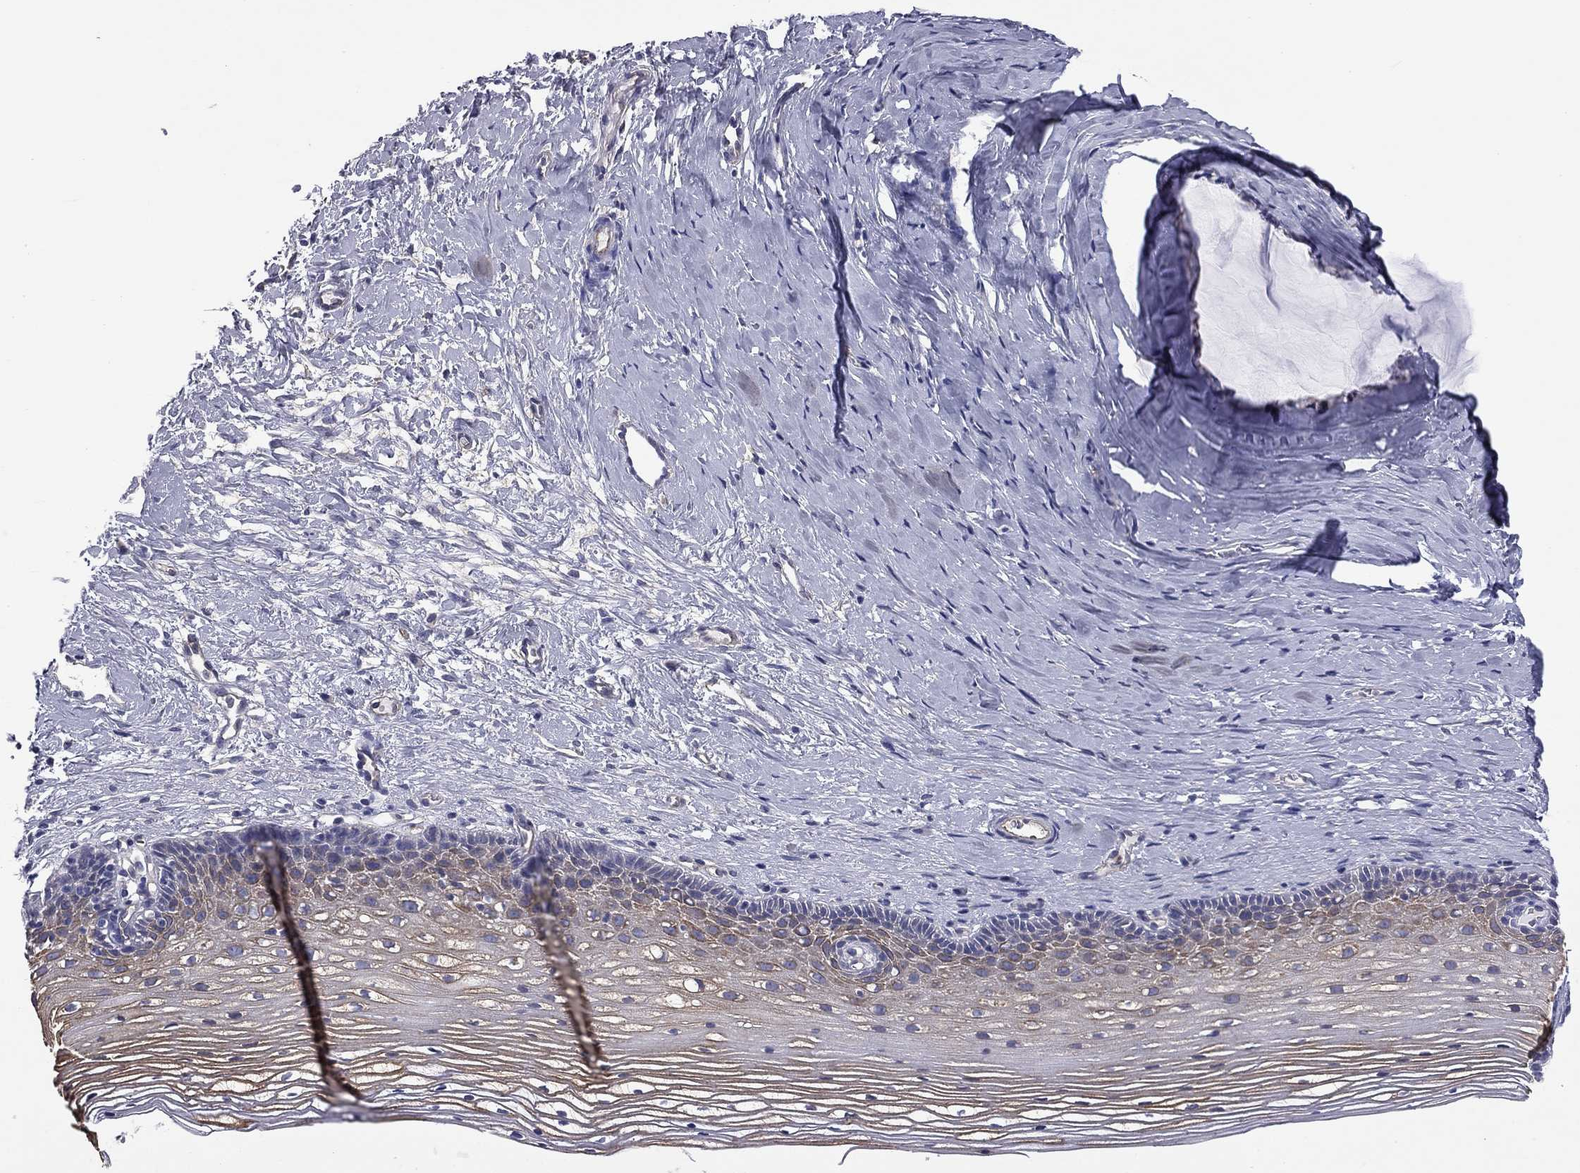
{"staining": {"intensity": "moderate", "quantity": "<25%", "location": "cytoplasmic/membranous"}, "tissue": "cervix", "cell_type": "Squamous epithelial cells", "image_type": "normal", "snomed": [{"axis": "morphology", "description": "Normal tissue, NOS"}, {"axis": "topography", "description": "Cervix"}], "caption": "Immunohistochemistry (DAB (3,3'-diaminobenzidine)) staining of unremarkable cervix shows moderate cytoplasmic/membranous protein positivity in about <25% of squamous epithelial cells. The staining was performed using DAB to visualize the protein expression in brown, while the nuclei were stained in blue with hematoxylin (Magnification: 20x).", "gene": "TCHH", "patient": {"sex": "female", "age": 40}}